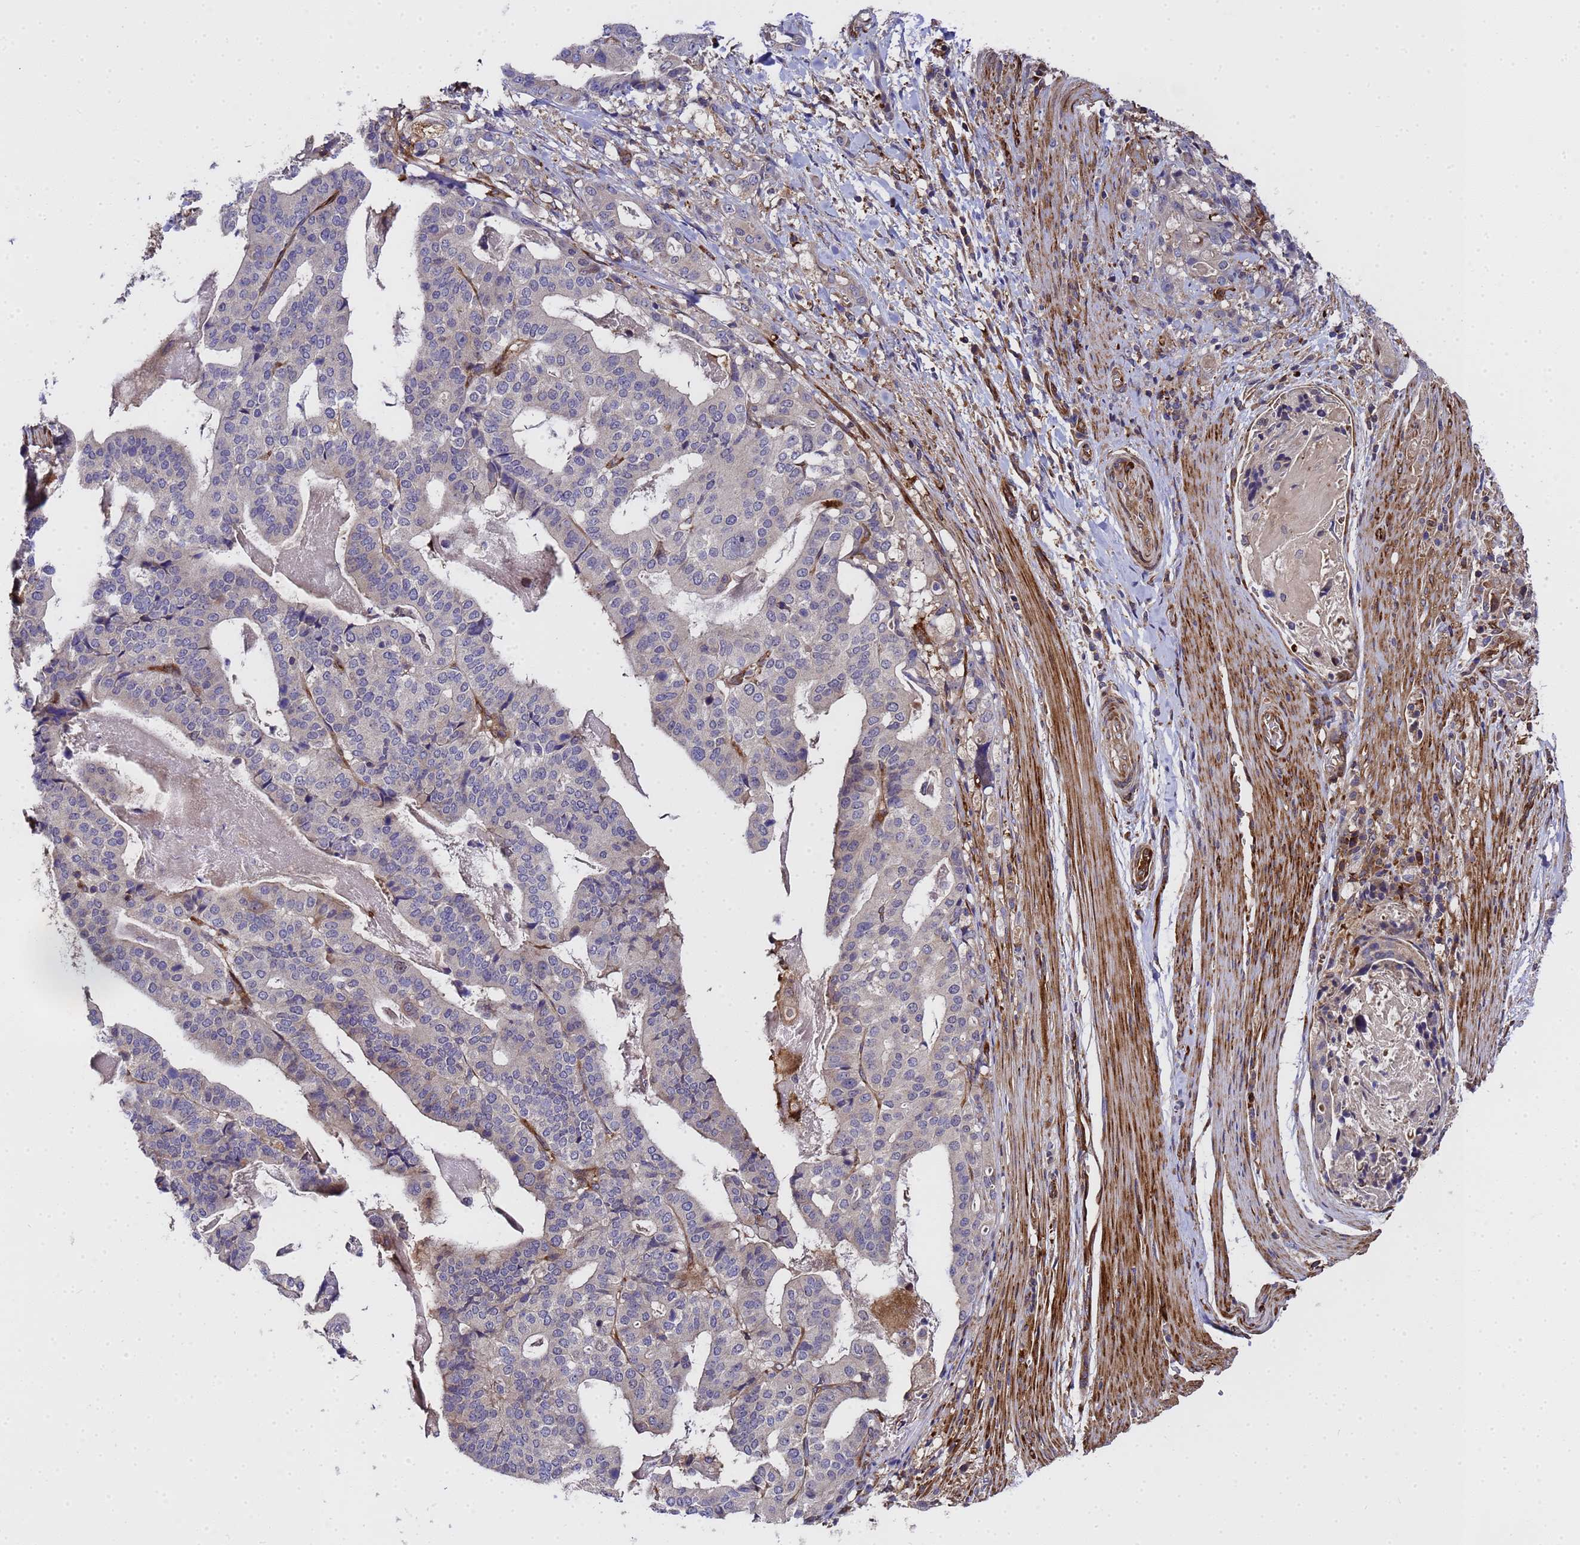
{"staining": {"intensity": "negative", "quantity": "none", "location": "none"}, "tissue": "stomach cancer", "cell_type": "Tumor cells", "image_type": "cancer", "snomed": [{"axis": "morphology", "description": "Adenocarcinoma, NOS"}, {"axis": "topography", "description": "Stomach"}], "caption": "Immunohistochemical staining of stomach cancer (adenocarcinoma) shows no significant staining in tumor cells.", "gene": "MOCS1", "patient": {"sex": "male", "age": 48}}